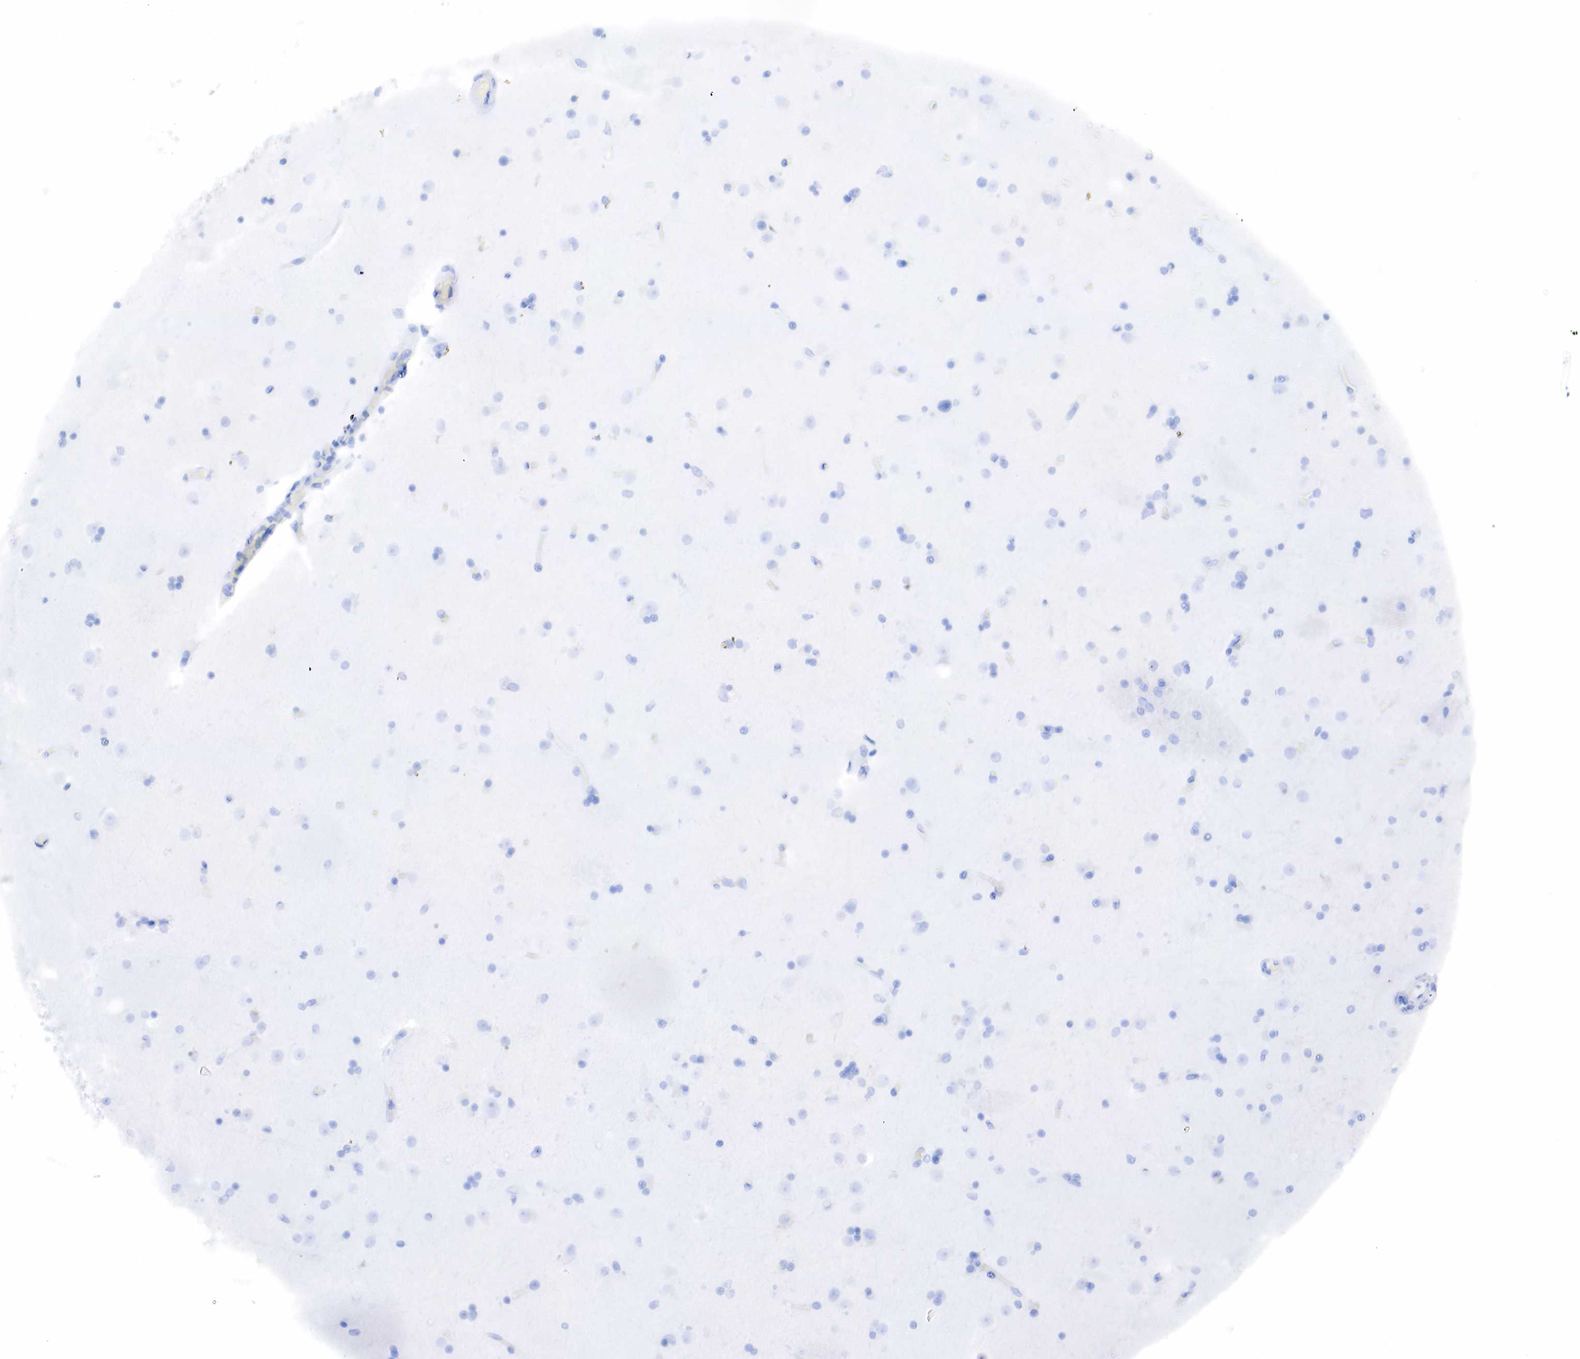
{"staining": {"intensity": "negative", "quantity": "none", "location": "none"}, "tissue": "caudate", "cell_type": "Glial cells", "image_type": "normal", "snomed": [{"axis": "morphology", "description": "Normal tissue, NOS"}, {"axis": "topography", "description": "Lateral ventricle wall"}], "caption": "There is no significant expression in glial cells of caudate. (DAB (3,3'-diaminobenzidine) immunohistochemistry (IHC) with hematoxylin counter stain).", "gene": "KRT19", "patient": {"sex": "female", "age": 54}}